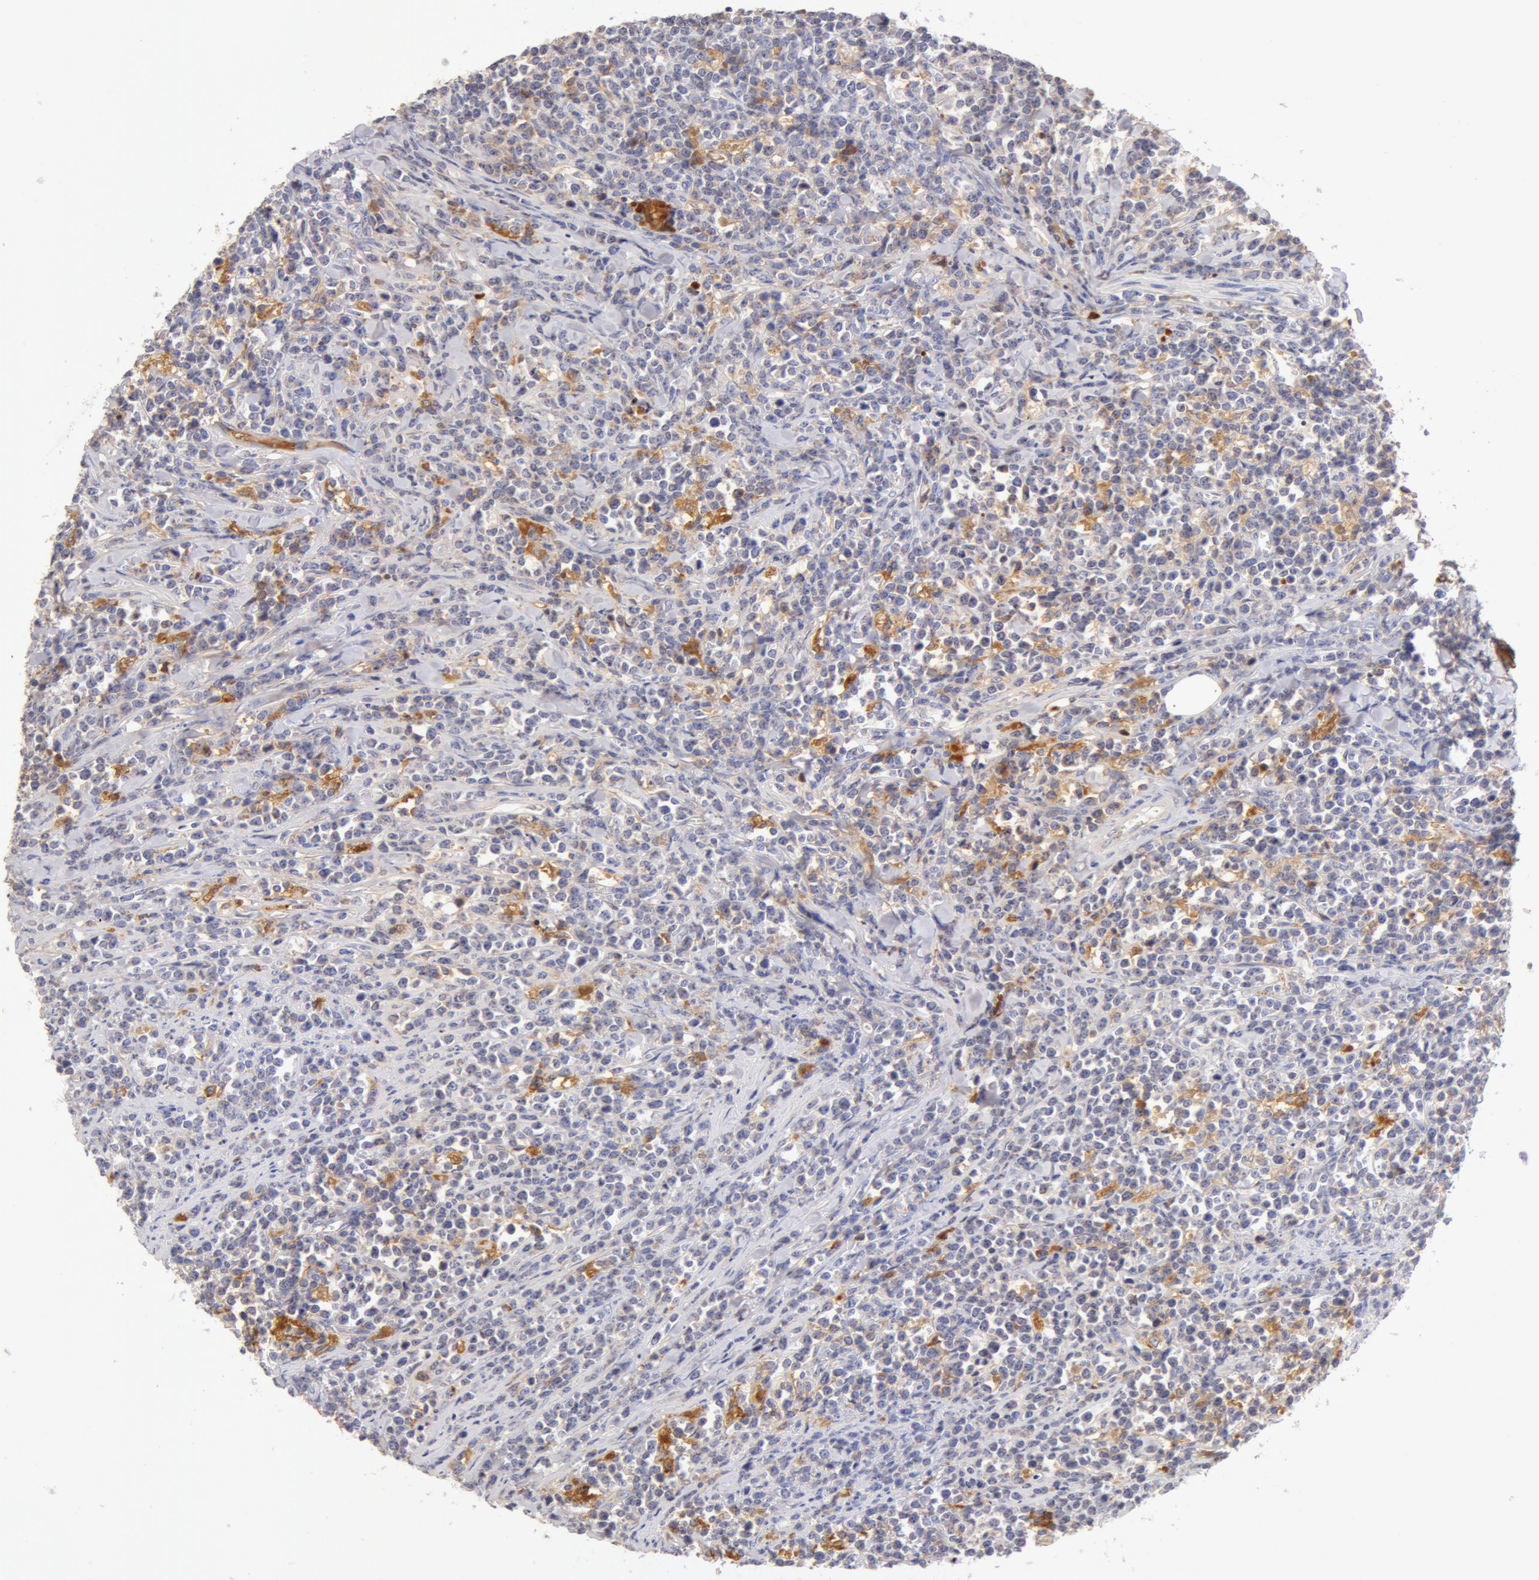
{"staining": {"intensity": "negative", "quantity": "none", "location": "none"}, "tissue": "lymphoma", "cell_type": "Tumor cells", "image_type": "cancer", "snomed": [{"axis": "morphology", "description": "Malignant lymphoma, non-Hodgkin's type, High grade"}, {"axis": "topography", "description": "Small intestine"}, {"axis": "topography", "description": "Colon"}], "caption": "High power microscopy image of an IHC image of malignant lymphoma, non-Hodgkin's type (high-grade), revealing no significant expression in tumor cells. (Immunohistochemistry, brightfield microscopy, high magnification).", "gene": "GC", "patient": {"sex": "male", "age": 8}}